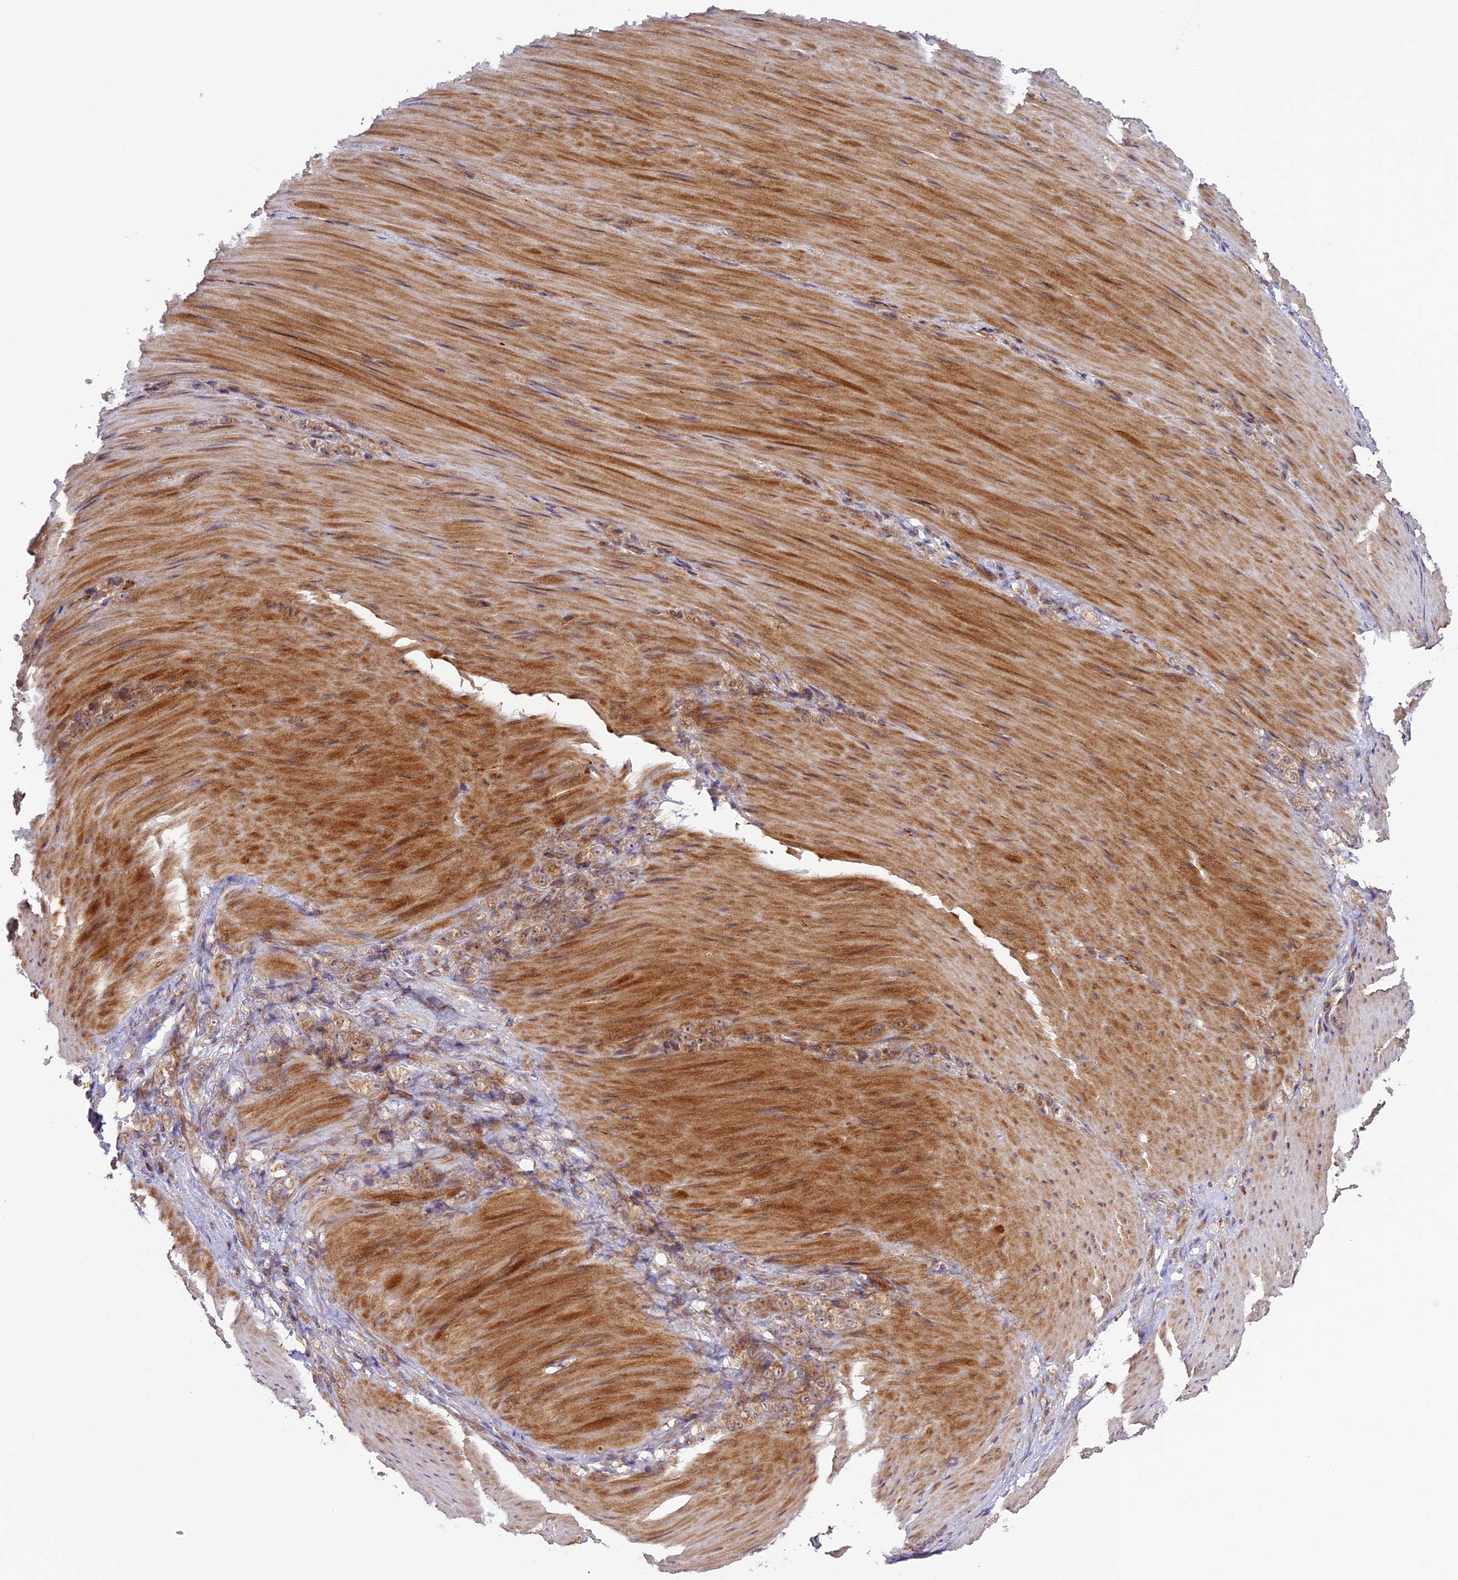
{"staining": {"intensity": "weak", "quantity": "25%-75%", "location": "cytoplasmic/membranous"}, "tissue": "stomach cancer", "cell_type": "Tumor cells", "image_type": "cancer", "snomed": [{"axis": "morphology", "description": "Normal tissue, NOS"}, {"axis": "morphology", "description": "Adenocarcinoma, NOS"}, {"axis": "topography", "description": "Stomach"}], "caption": "This photomicrograph exhibits stomach adenocarcinoma stained with immunohistochemistry to label a protein in brown. The cytoplasmic/membranous of tumor cells show weak positivity for the protein. Nuclei are counter-stained blue.", "gene": "DGKH", "patient": {"sex": "male", "age": 82}}